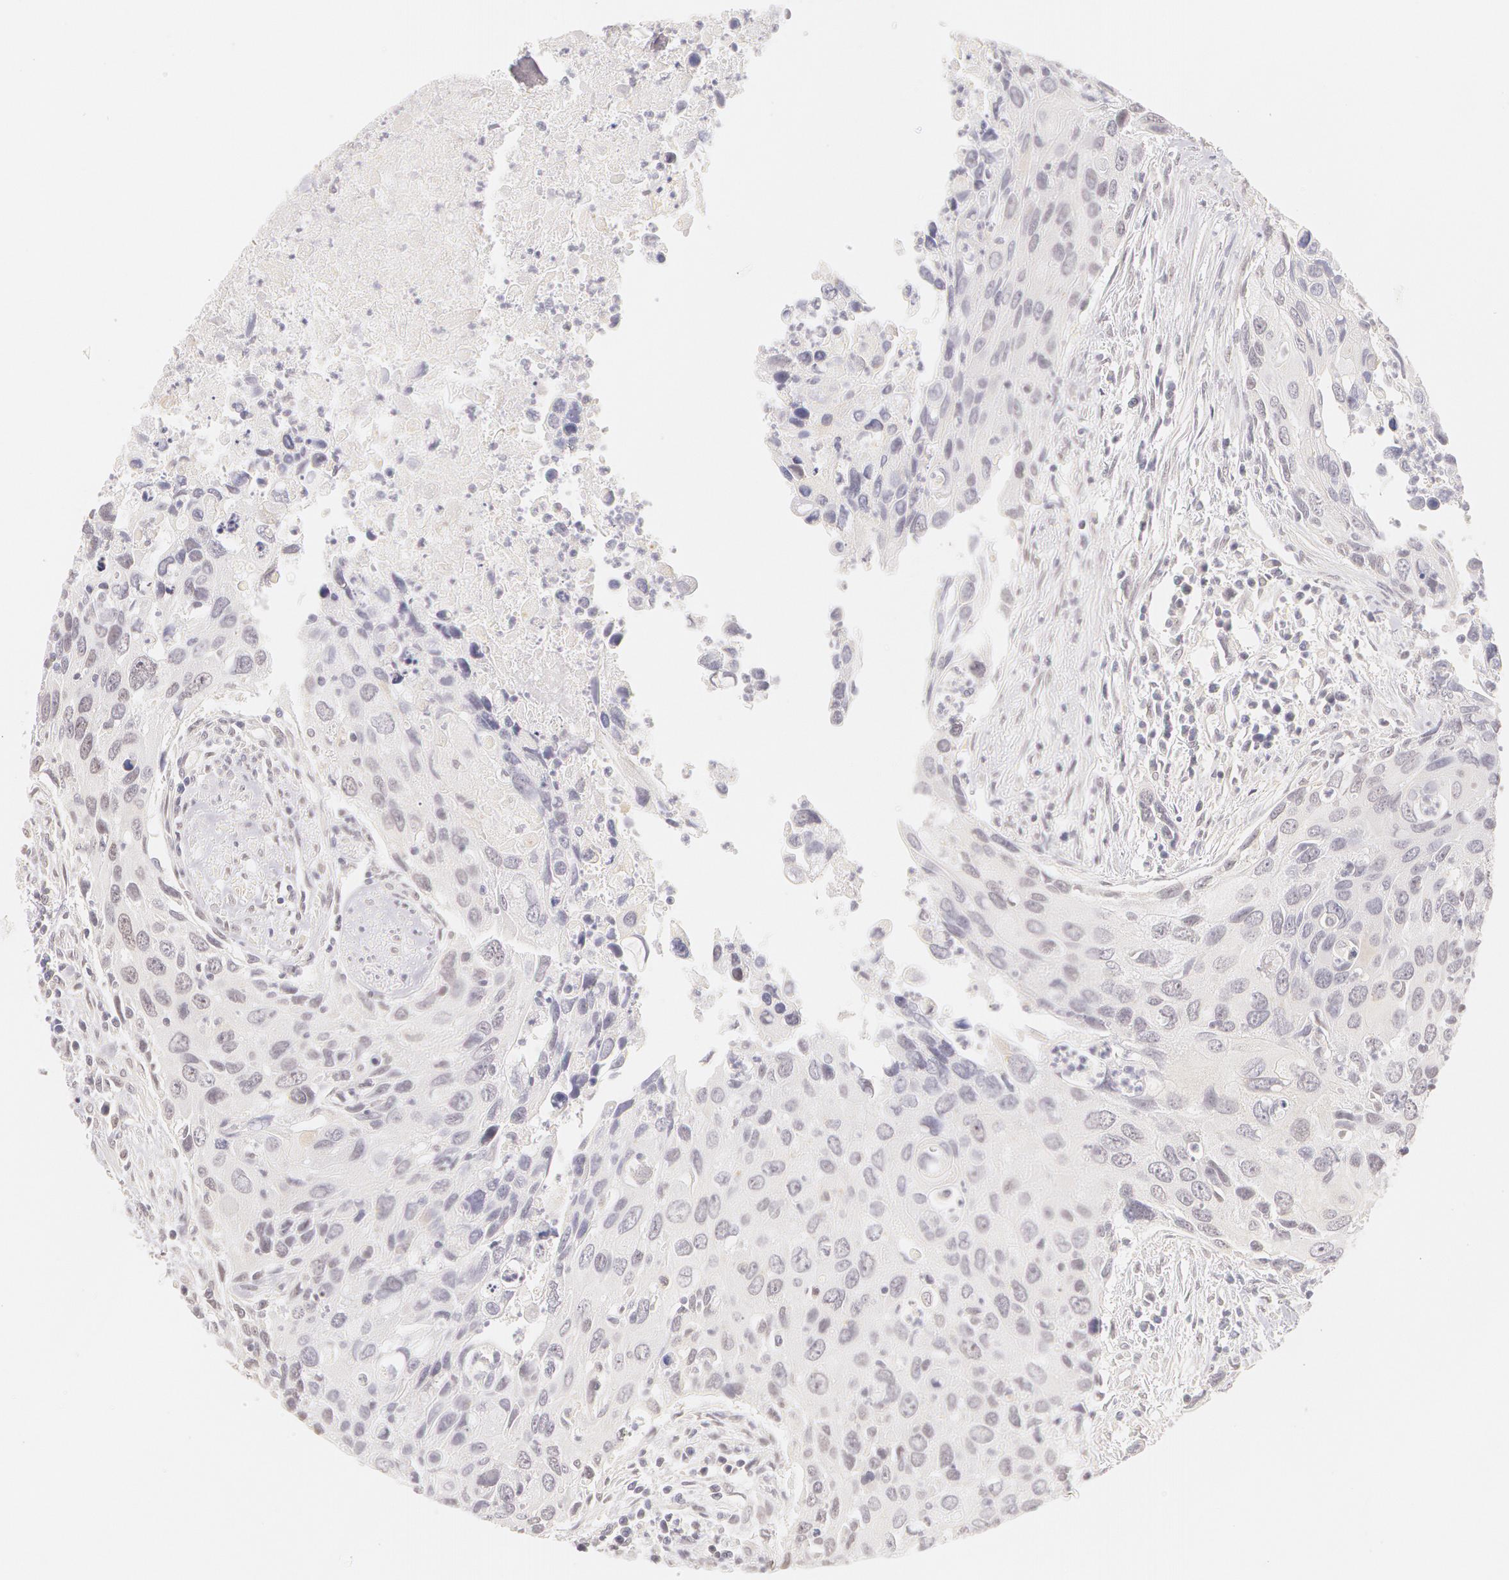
{"staining": {"intensity": "negative", "quantity": "none", "location": "none"}, "tissue": "urothelial cancer", "cell_type": "Tumor cells", "image_type": "cancer", "snomed": [{"axis": "morphology", "description": "Urothelial carcinoma, High grade"}, {"axis": "topography", "description": "Urinary bladder"}], "caption": "This histopathology image is of urothelial carcinoma (high-grade) stained with immunohistochemistry to label a protein in brown with the nuclei are counter-stained blue. There is no staining in tumor cells.", "gene": "ZNF597", "patient": {"sex": "male", "age": 71}}